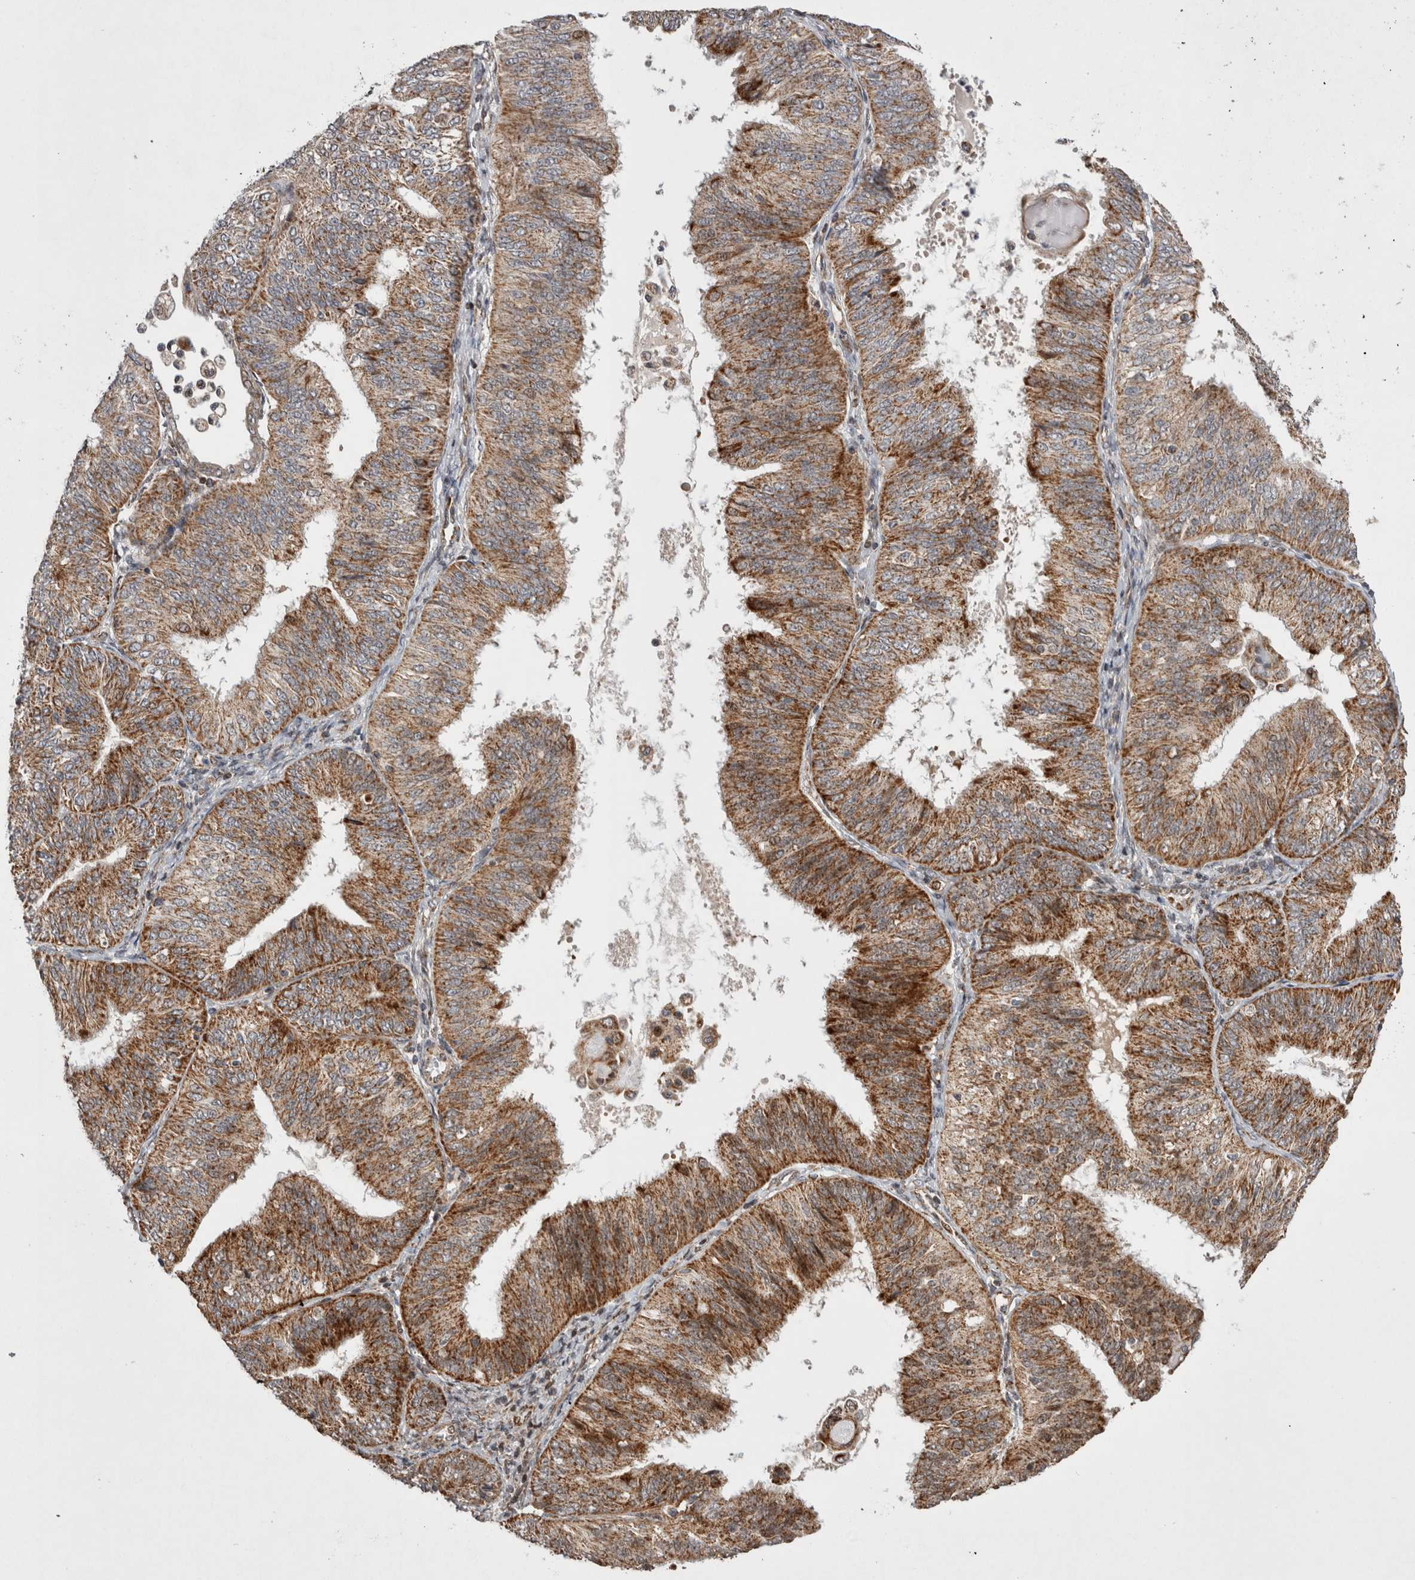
{"staining": {"intensity": "moderate", "quantity": ">75%", "location": "cytoplasmic/membranous"}, "tissue": "endometrial cancer", "cell_type": "Tumor cells", "image_type": "cancer", "snomed": [{"axis": "morphology", "description": "Adenocarcinoma, NOS"}, {"axis": "topography", "description": "Endometrium"}], "caption": "Immunohistochemistry of endometrial adenocarcinoma reveals medium levels of moderate cytoplasmic/membranous positivity in about >75% of tumor cells. Using DAB (3,3'-diaminobenzidine) (brown) and hematoxylin (blue) stains, captured at high magnification using brightfield microscopy.", "gene": "MRPL37", "patient": {"sex": "female", "age": 58}}